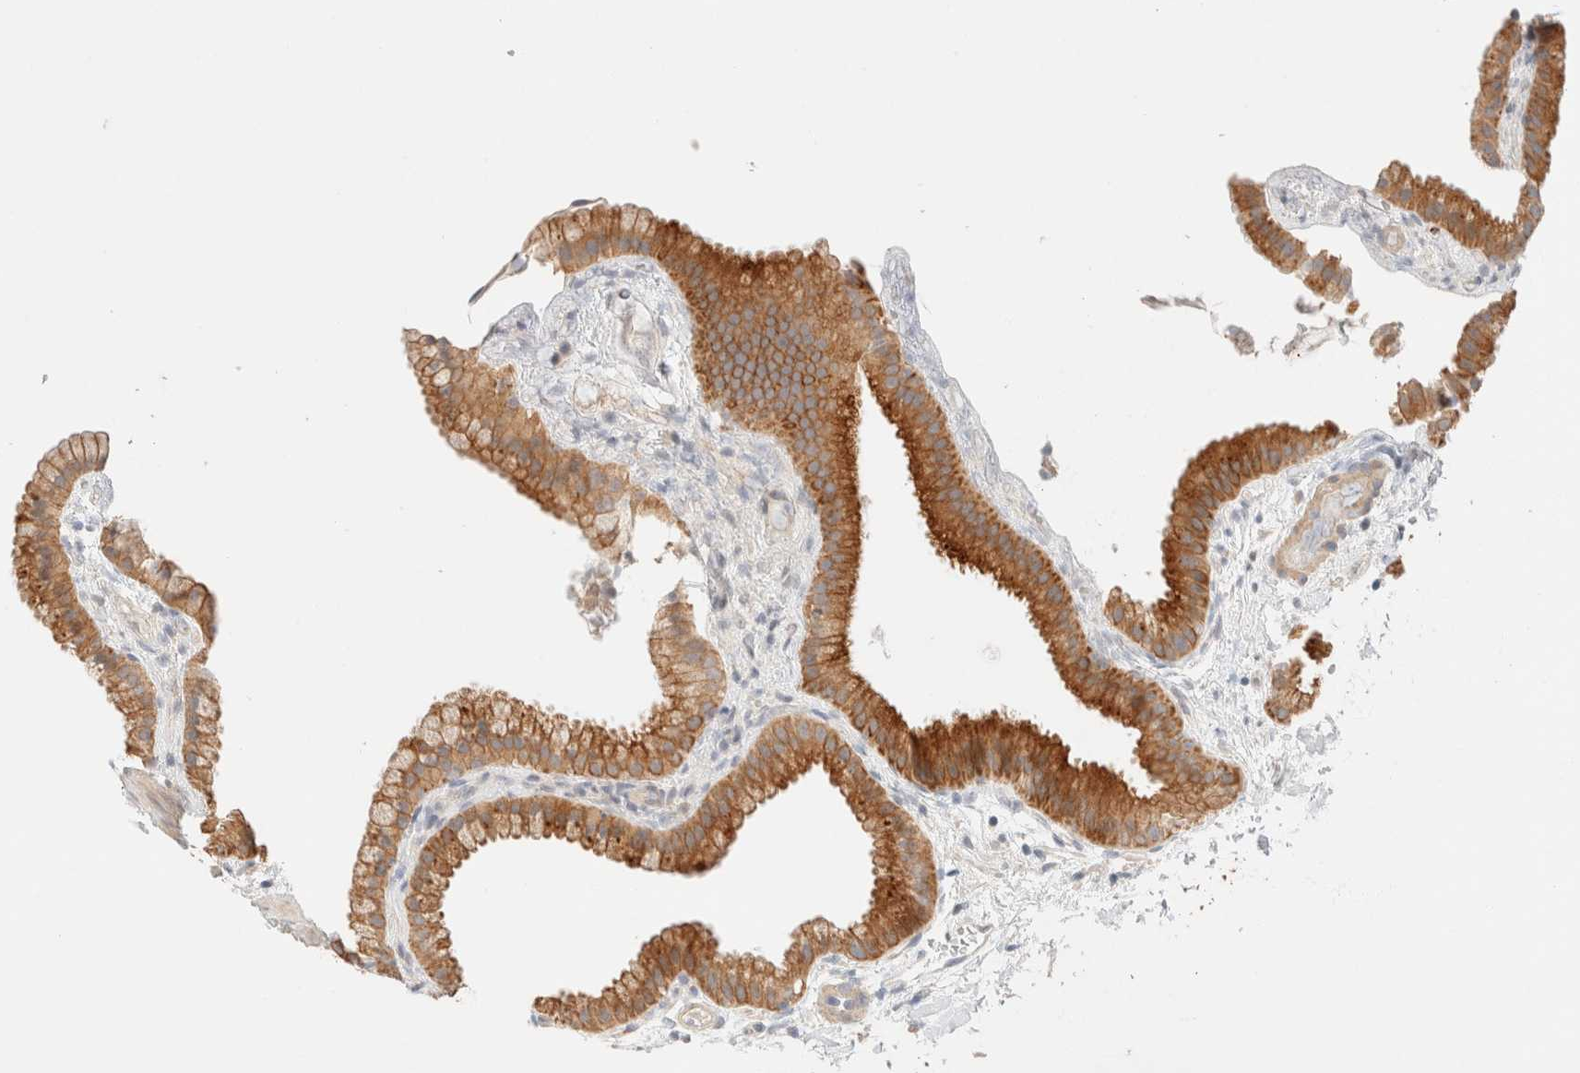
{"staining": {"intensity": "moderate", "quantity": ">75%", "location": "cytoplasmic/membranous"}, "tissue": "gallbladder", "cell_type": "Glandular cells", "image_type": "normal", "snomed": [{"axis": "morphology", "description": "Normal tissue, NOS"}, {"axis": "topography", "description": "Gallbladder"}], "caption": "This is an image of immunohistochemistry staining of unremarkable gallbladder, which shows moderate staining in the cytoplasmic/membranous of glandular cells.", "gene": "SGSM2", "patient": {"sex": "female", "age": 64}}